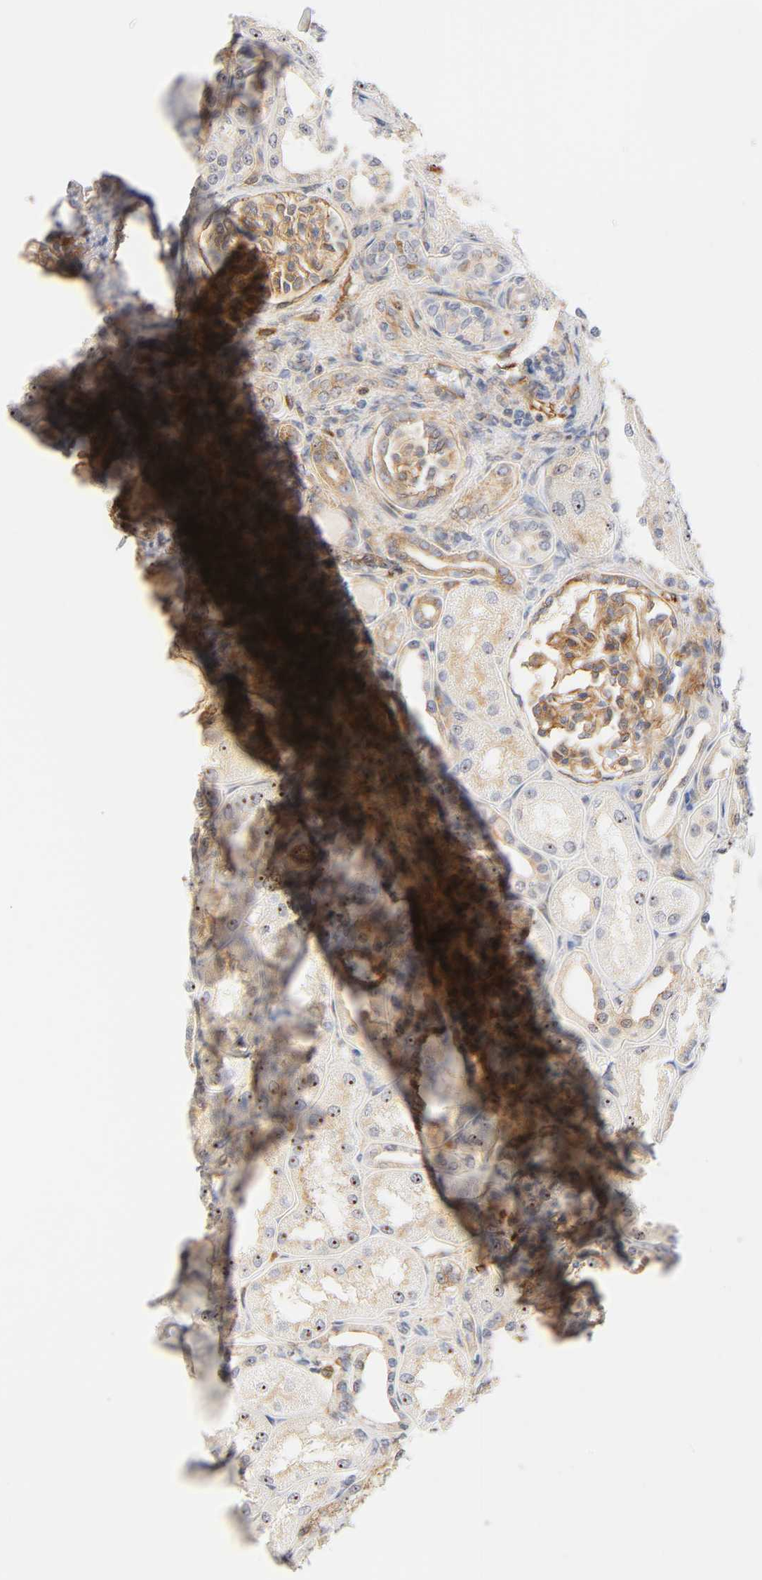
{"staining": {"intensity": "moderate", "quantity": ">75%", "location": "cytoplasmic/membranous"}, "tissue": "kidney", "cell_type": "Cells in glomeruli", "image_type": "normal", "snomed": [{"axis": "morphology", "description": "Normal tissue, NOS"}, {"axis": "topography", "description": "Kidney"}], "caption": "The photomicrograph demonstrates staining of unremarkable kidney, revealing moderate cytoplasmic/membranous protein positivity (brown color) within cells in glomeruli. (Stains: DAB (3,3'-diaminobenzidine) in brown, nuclei in blue, Microscopy: brightfield microscopy at high magnification).", "gene": "PLD1", "patient": {"sex": "male", "age": 7}}